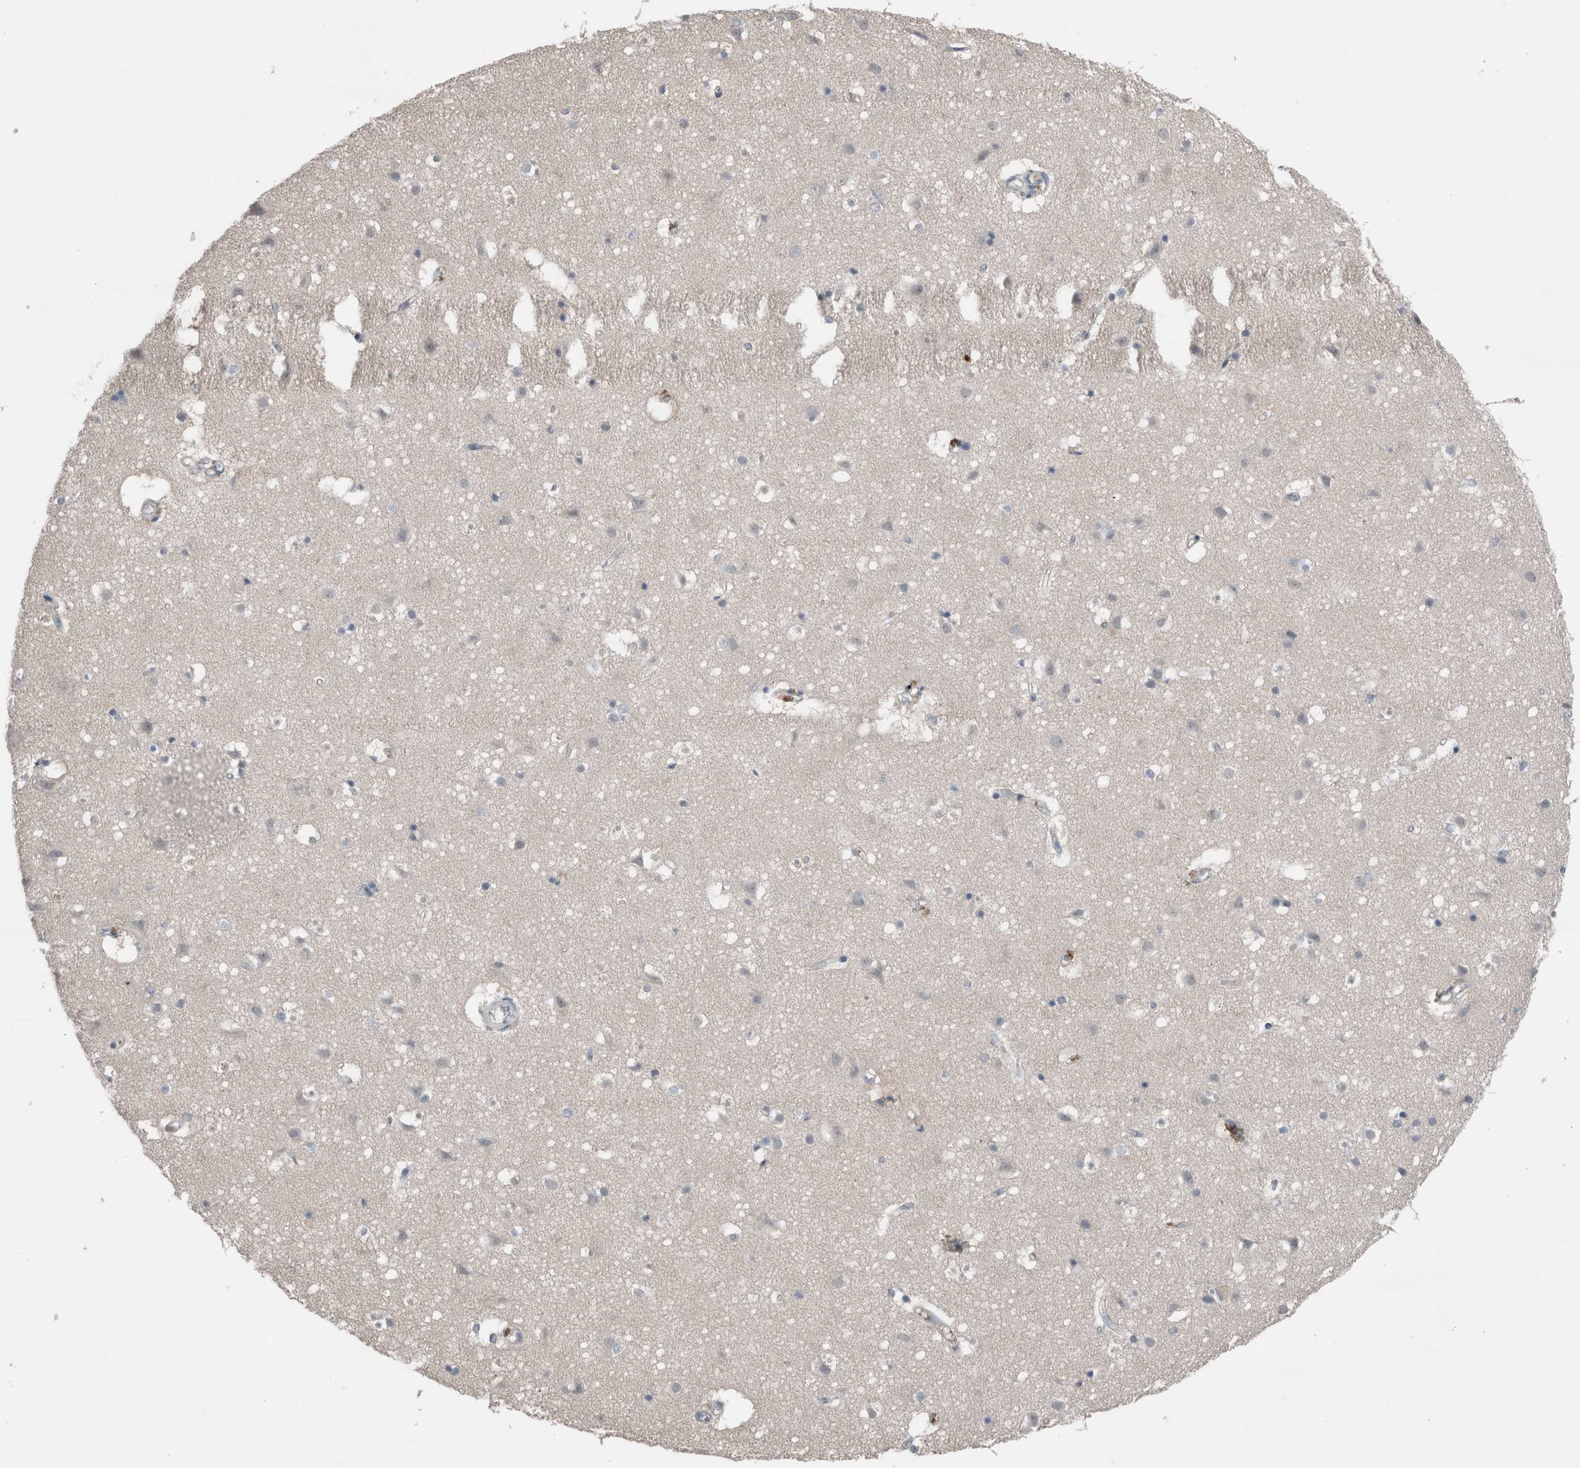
{"staining": {"intensity": "negative", "quantity": "none", "location": "none"}, "tissue": "cerebral cortex", "cell_type": "Endothelial cells", "image_type": "normal", "snomed": [{"axis": "morphology", "description": "Normal tissue, NOS"}, {"axis": "topography", "description": "Cerebral cortex"}], "caption": "This is an IHC micrograph of unremarkable cerebral cortex. There is no positivity in endothelial cells.", "gene": "CRNN", "patient": {"sex": "male", "age": 54}}